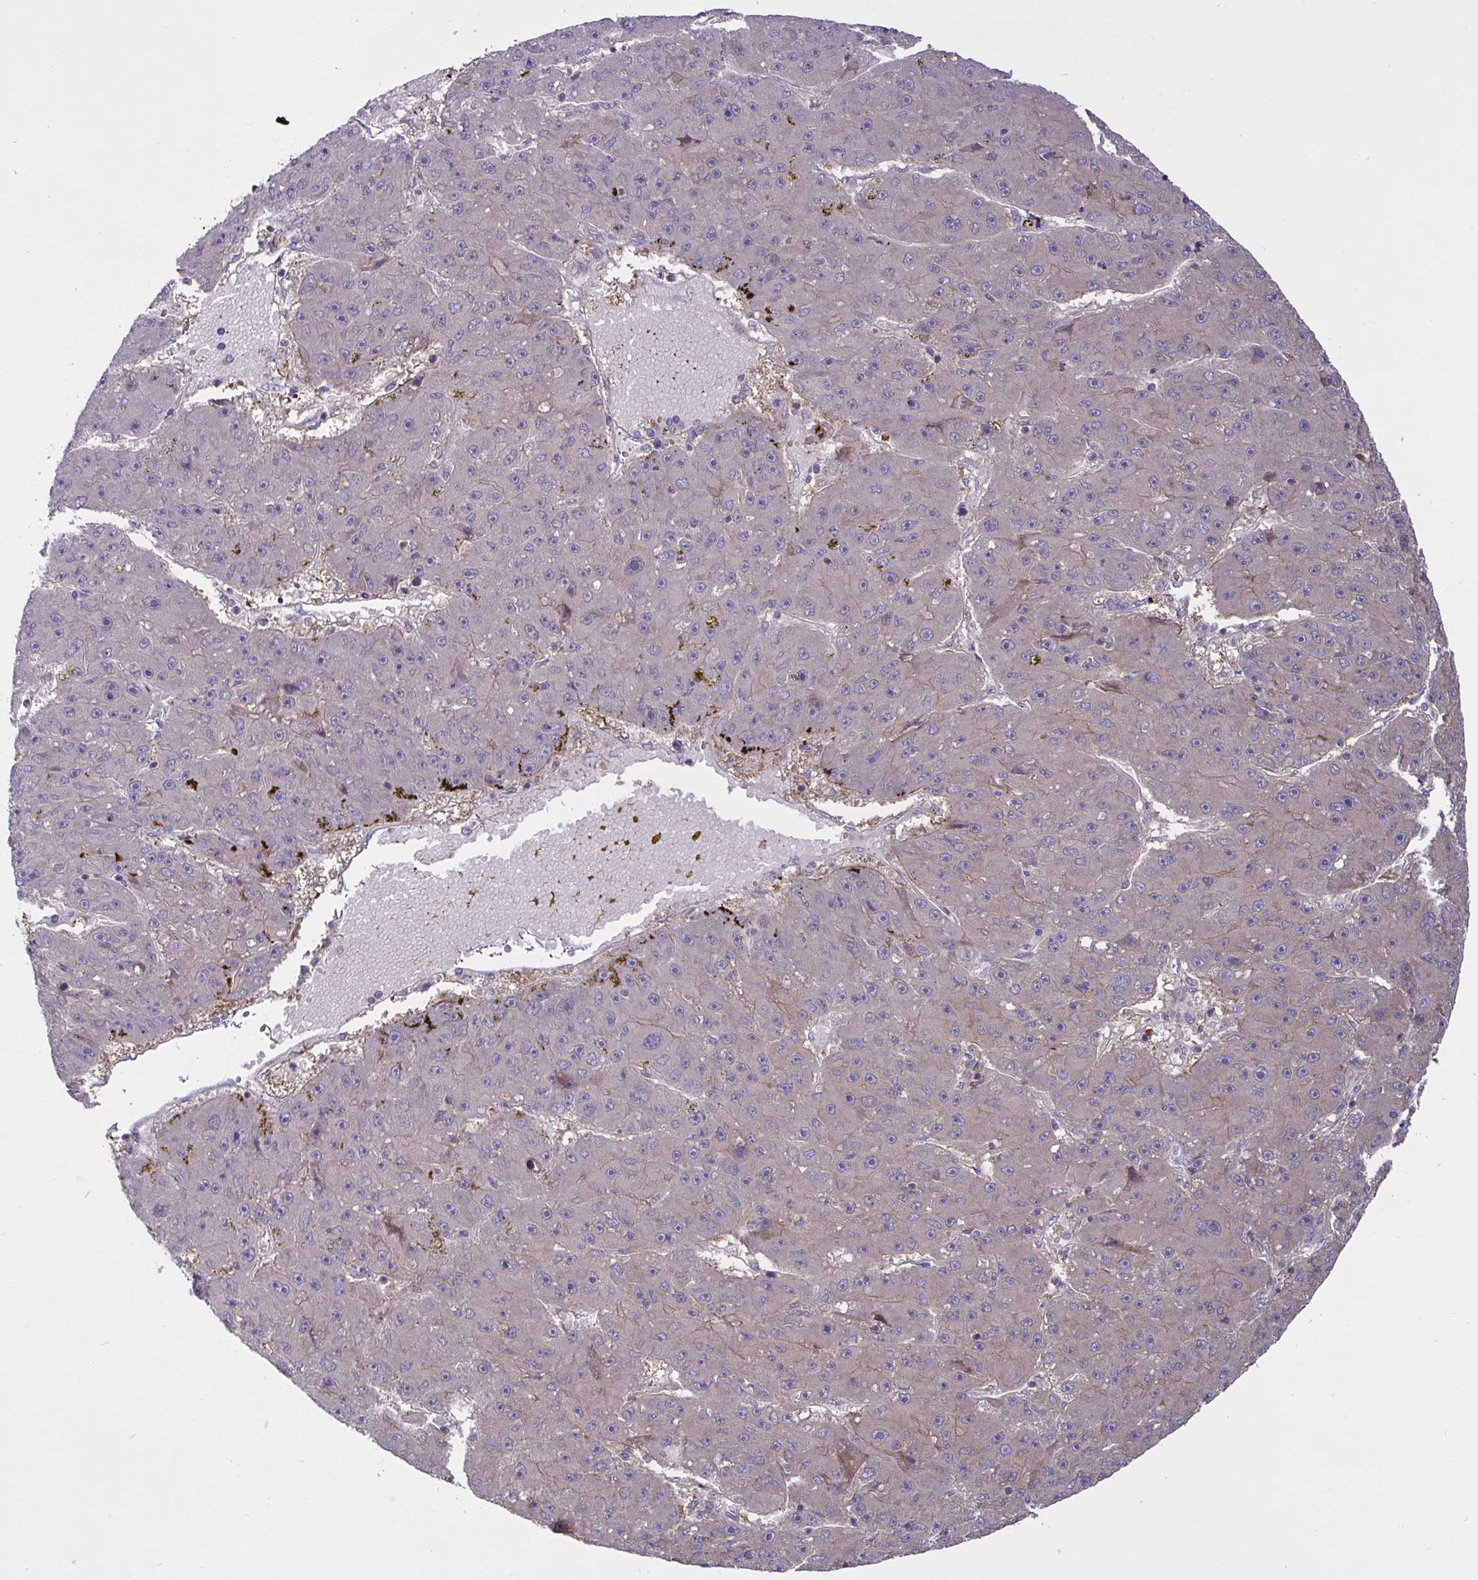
{"staining": {"intensity": "negative", "quantity": "none", "location": "none"}, "tissue": "liver cancer", "cell_type": "Tumor cells", "image_type": "cancer", "snomed": [{"axis": "morphology", "description": "Carcinoma, Hepatocellular, NOS"}, {"axis": "topography", "description": "Liver"}], "caption": "IHC image of neoplastic tissue: human liver hepatocellular carcinoma stained with DAB (3,3'-diaminobenzidine) exhibits no significant protein positivity in tumor cells.", "gene": "TANK", "patient": {"sex": "male", "age": 67}}